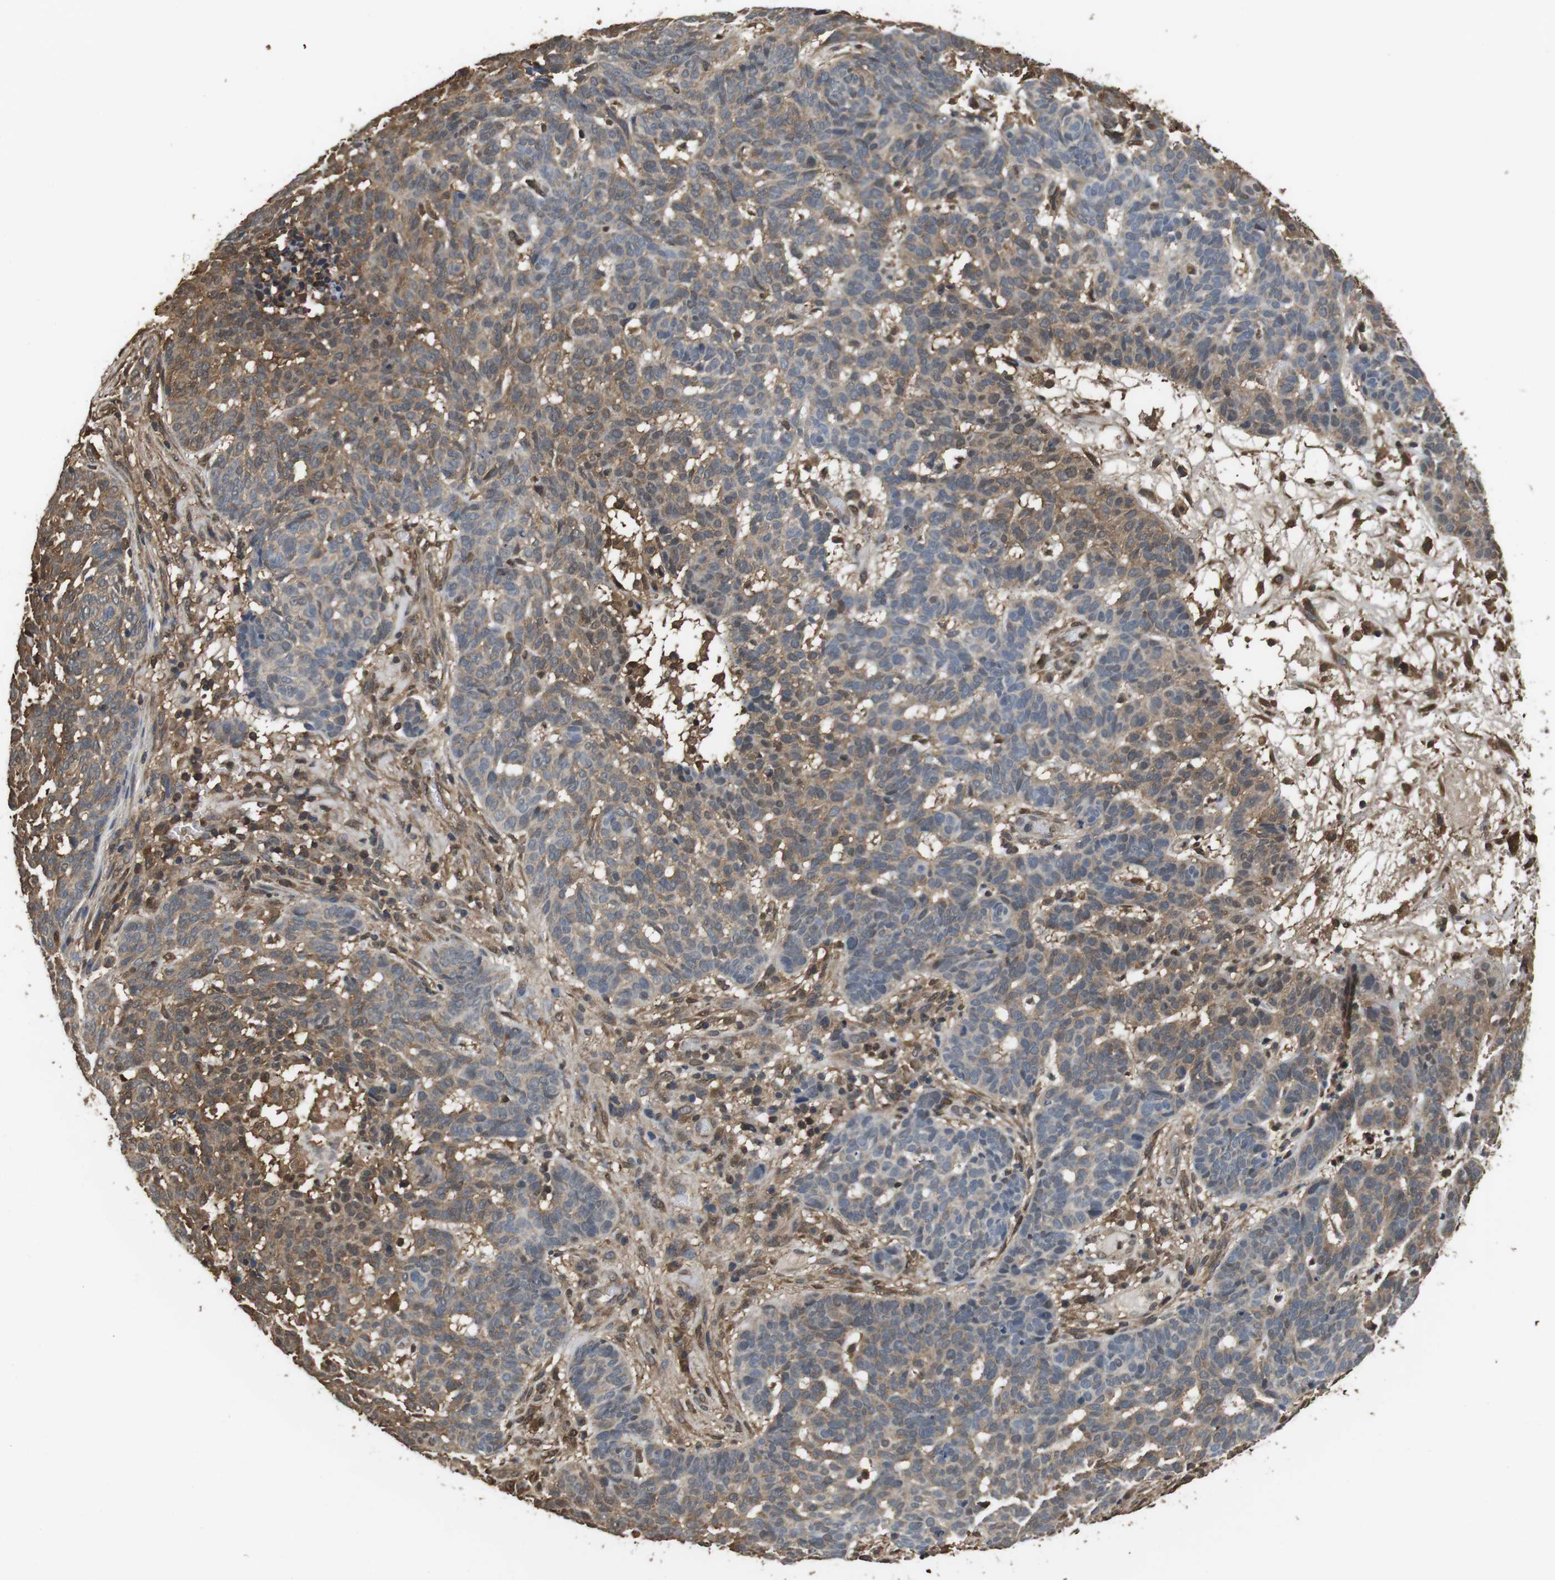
{"staining": {"intensity": "weak", "quantity": "25%-75%", "location": "cytoplasmic/membranous"}, "tissue": "skin cancer", "cell_type": "Tumor cells", "image_type": "cancer", "snomed": [{"axis": "morphology", "description": "Basal cell carcinoma"}, {"axis": "topography", "description": "Skin"}], "caption": "Tumor cells show weak cytoplasmic/membranous expression in approximately 25%-75% of cells in skin basal cell carcinoma.", "gene": "LDHA", "patient": {"sex": "male", "age": 85}}